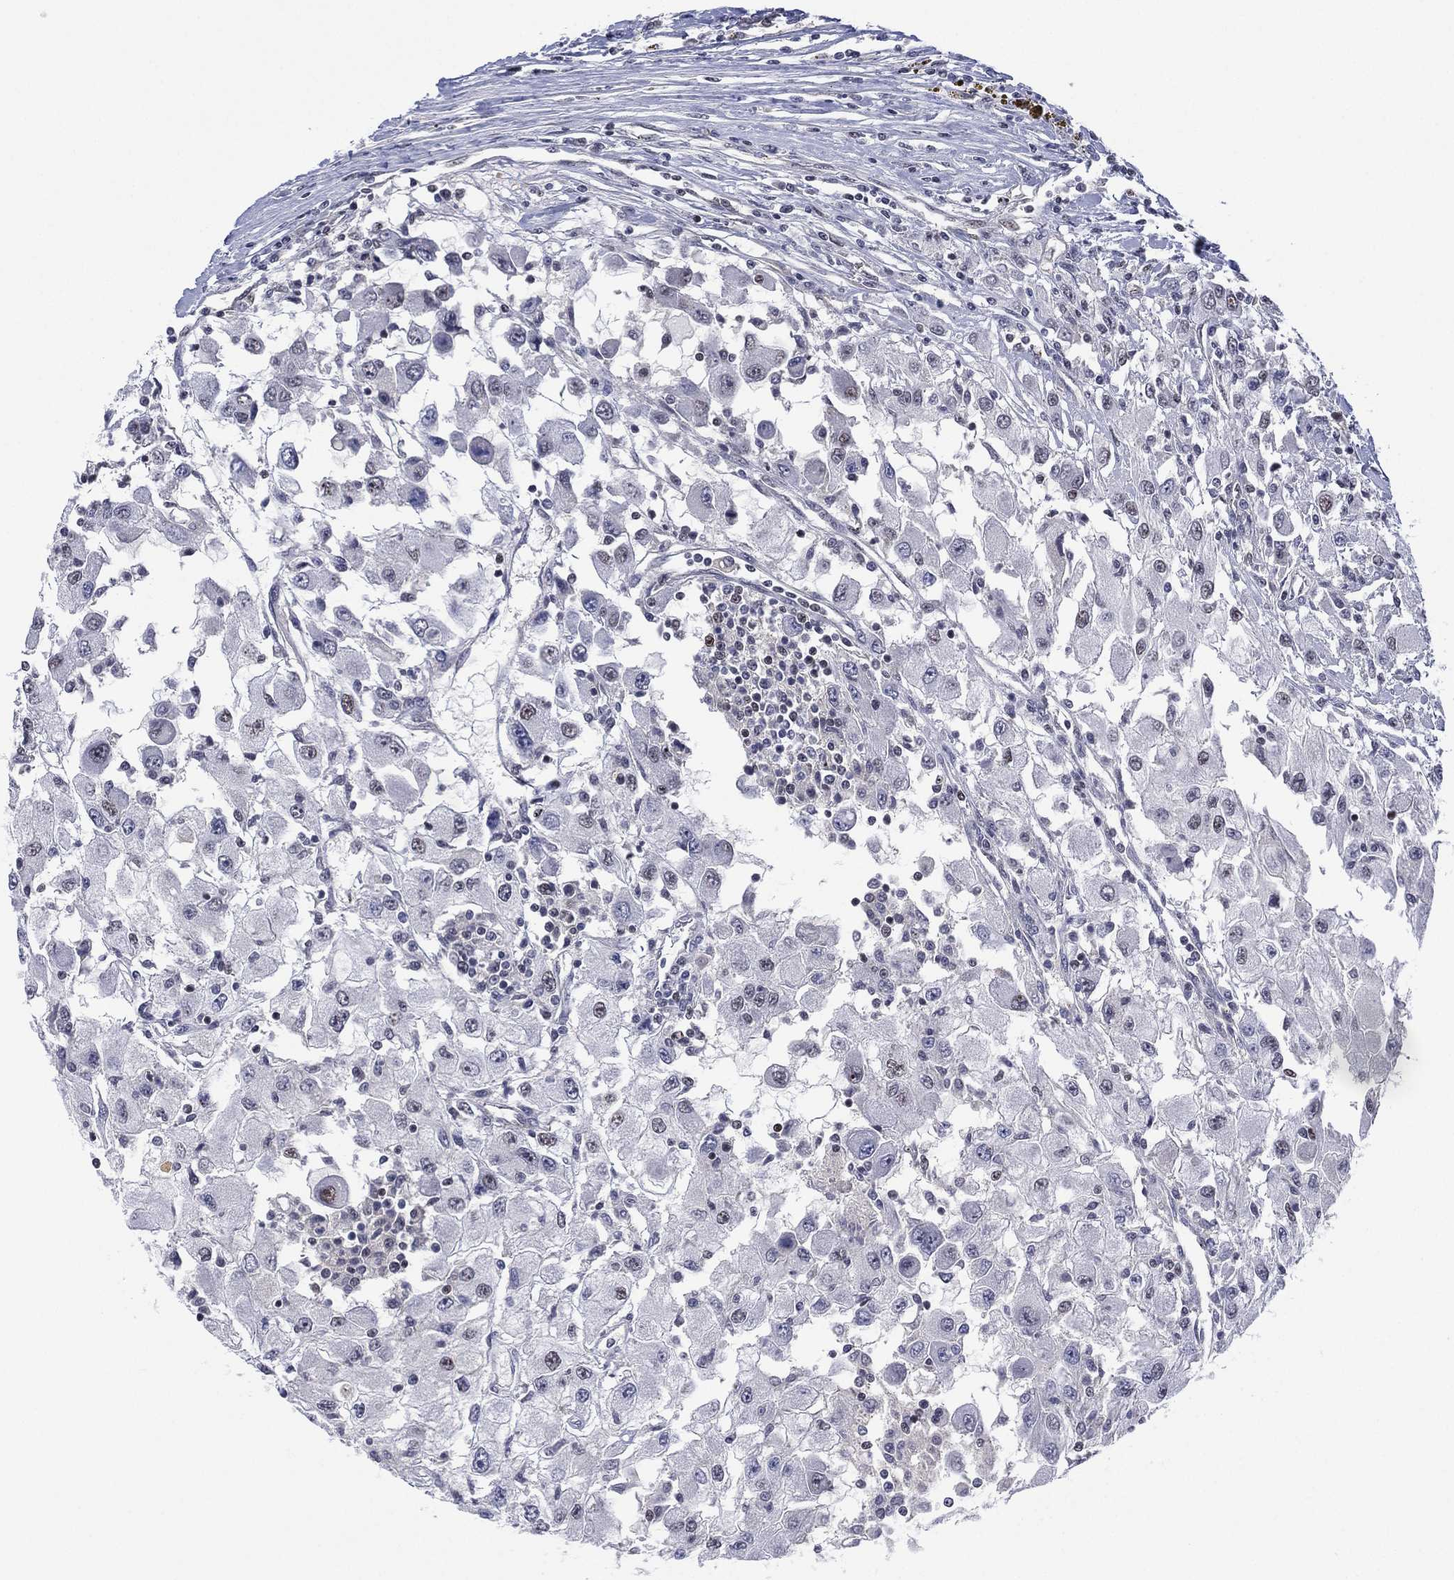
{"staining": {"intensity": "moderate", "quantity": "<25%", "location": "nuclear"}, "tissue": "renal cancer", "cell_type": "Tumor cells", "image_type": "cancer", "snomed": [{"axis": "morphology", "description": "Adenocarcinoma, NOS"}, {"axis": "topography", "description": "Kidney"}], "caption": "Moderate nuclear expression is seen in about <25% of tumor cells in renal cancer (adenocarcinoma).", "gene": "GSE1", "patient": {"sex": "female", "age": 67}}